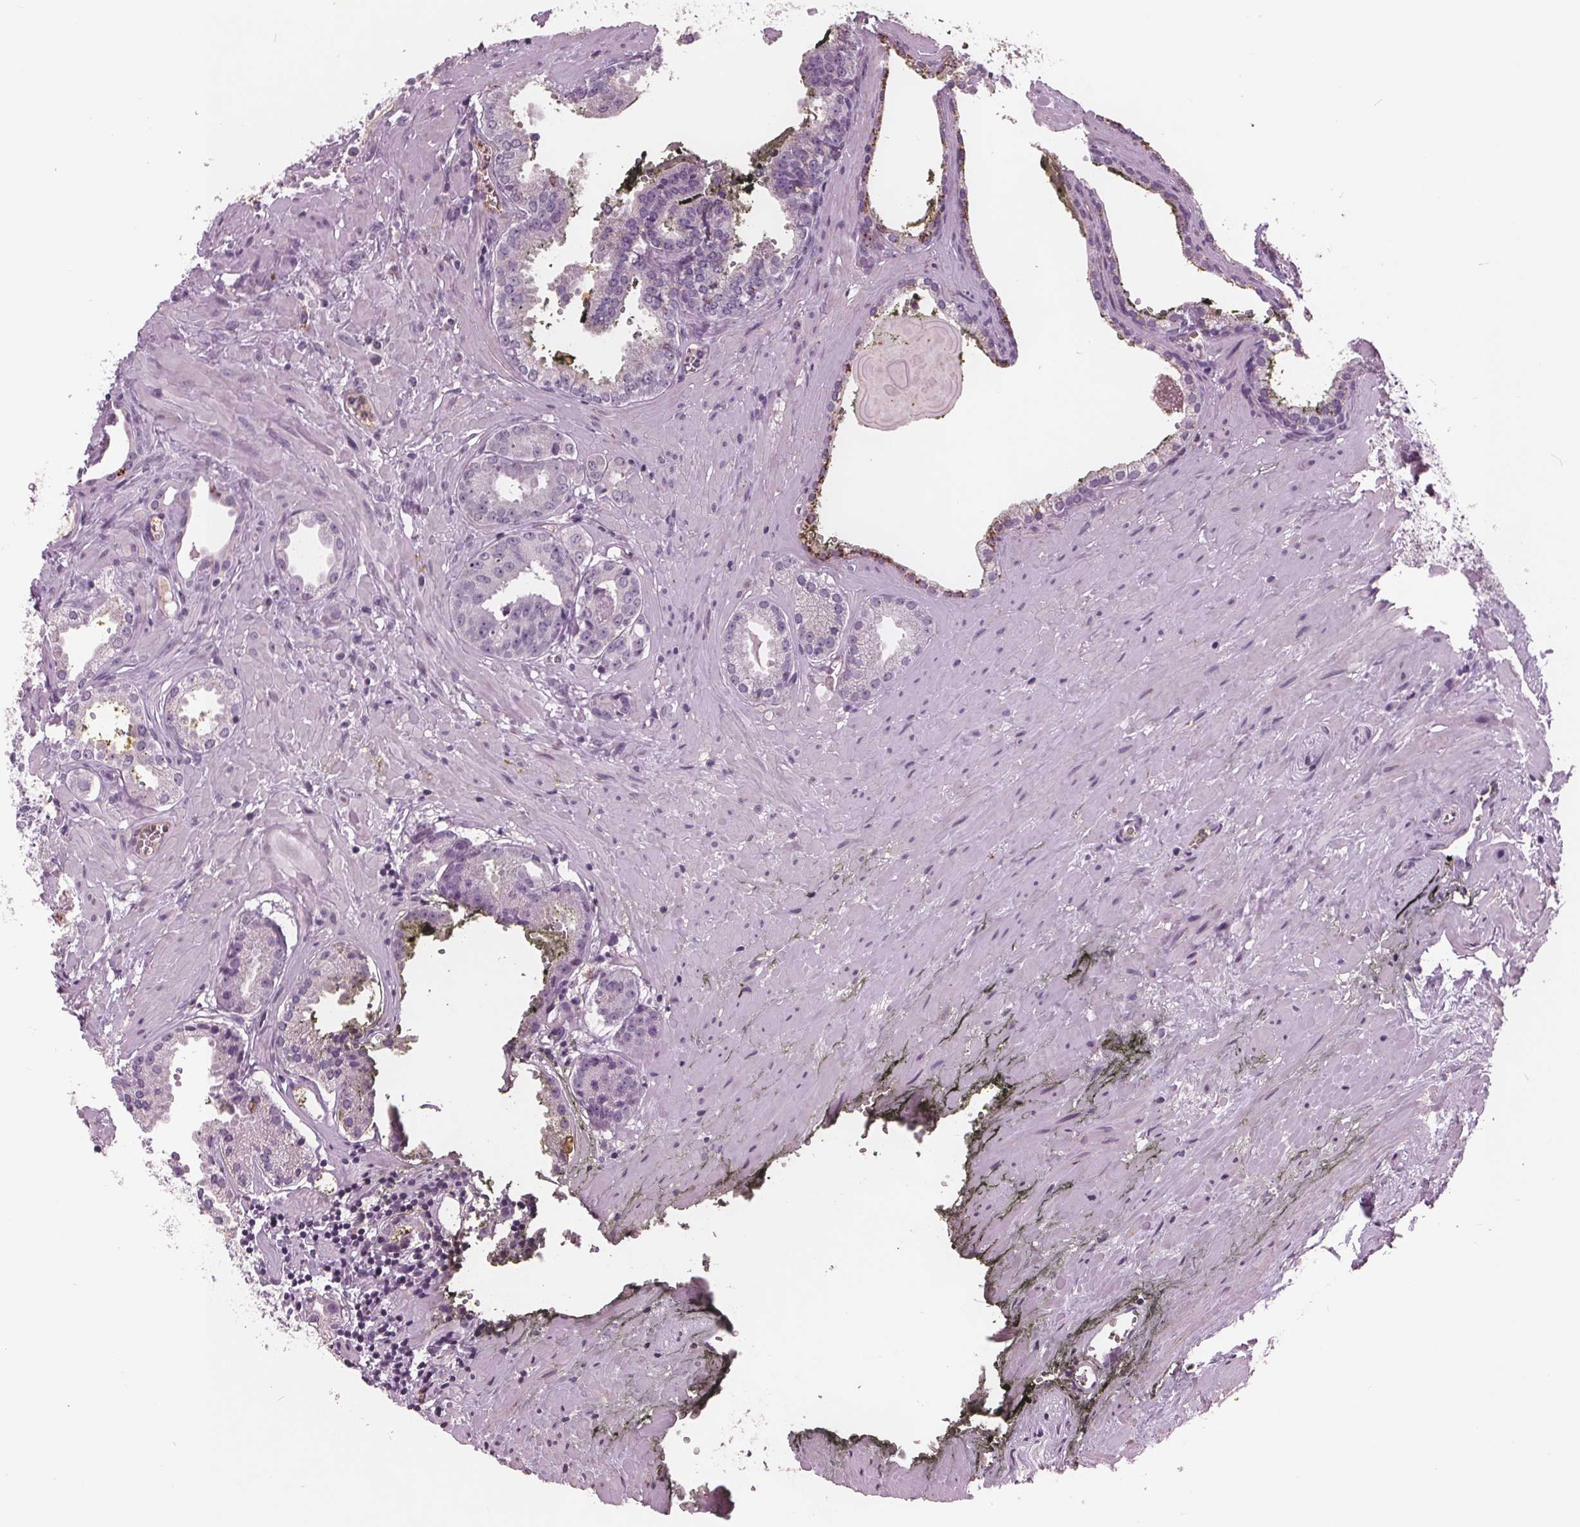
{"staining": {"intensity": "negative", "quantity": "none", "location": "none"}, "tissue": "prostate cancer", "cell_type": "Tumor cells", "image_type": "cancer", "snomed": [{"axis": "morphology", "description": "Adenocarcinoma, NOS"}, {"axis": "morphology", "description": "Adenocarcinoma, Low grade"}, {"axis": "topography", "description": "Prostate"}], "caption": "IHC of prostate cancer (adenocarcinoma) exhibits no staining in tumor cells.", "gene": "PTPN14", "patient": {"sex": "male", "age": 64}}